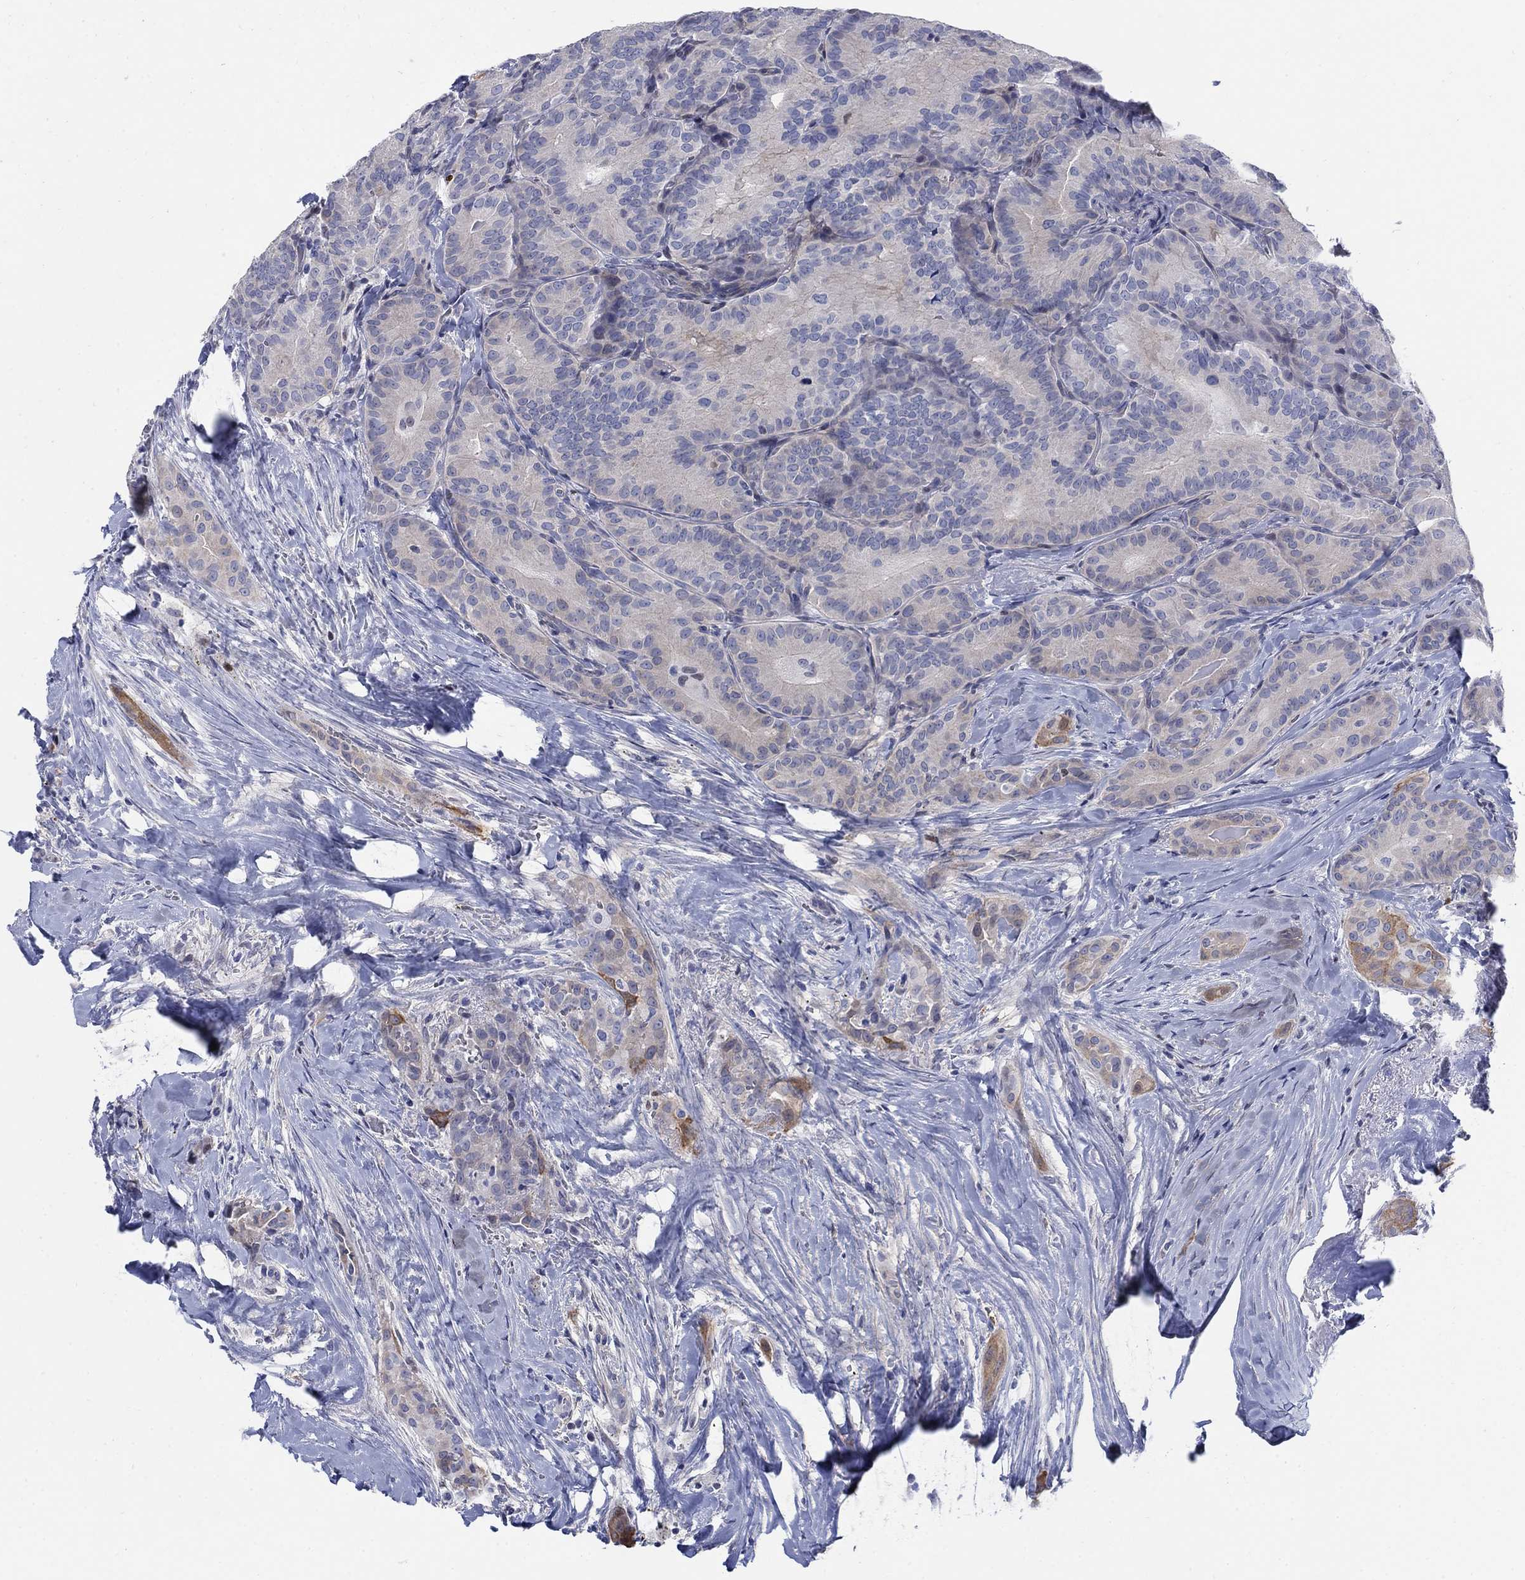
{"staining": {"intensity": "moderate", "quantity": "<25%", "location": "cytoplasmic/membranous"}, "tissue": "thyroid cancer", "cell_type": "Tumor cells", "image_type": "cancer", "snomed": [{"axis": "morphology", "description": "Papillary adenocarcinoma, NOS"}, {"axis": "topography", "description": "Thyroid gland"}], "caption": "Brown immunohistochemical staining in thyroid papillary adenocarcinoma displays moderate cytoplasmic/membranous expression in approximately <25% of tumor cells.", "gene": "MYO3A", "patient": {"sex": "male", "age": 61}}